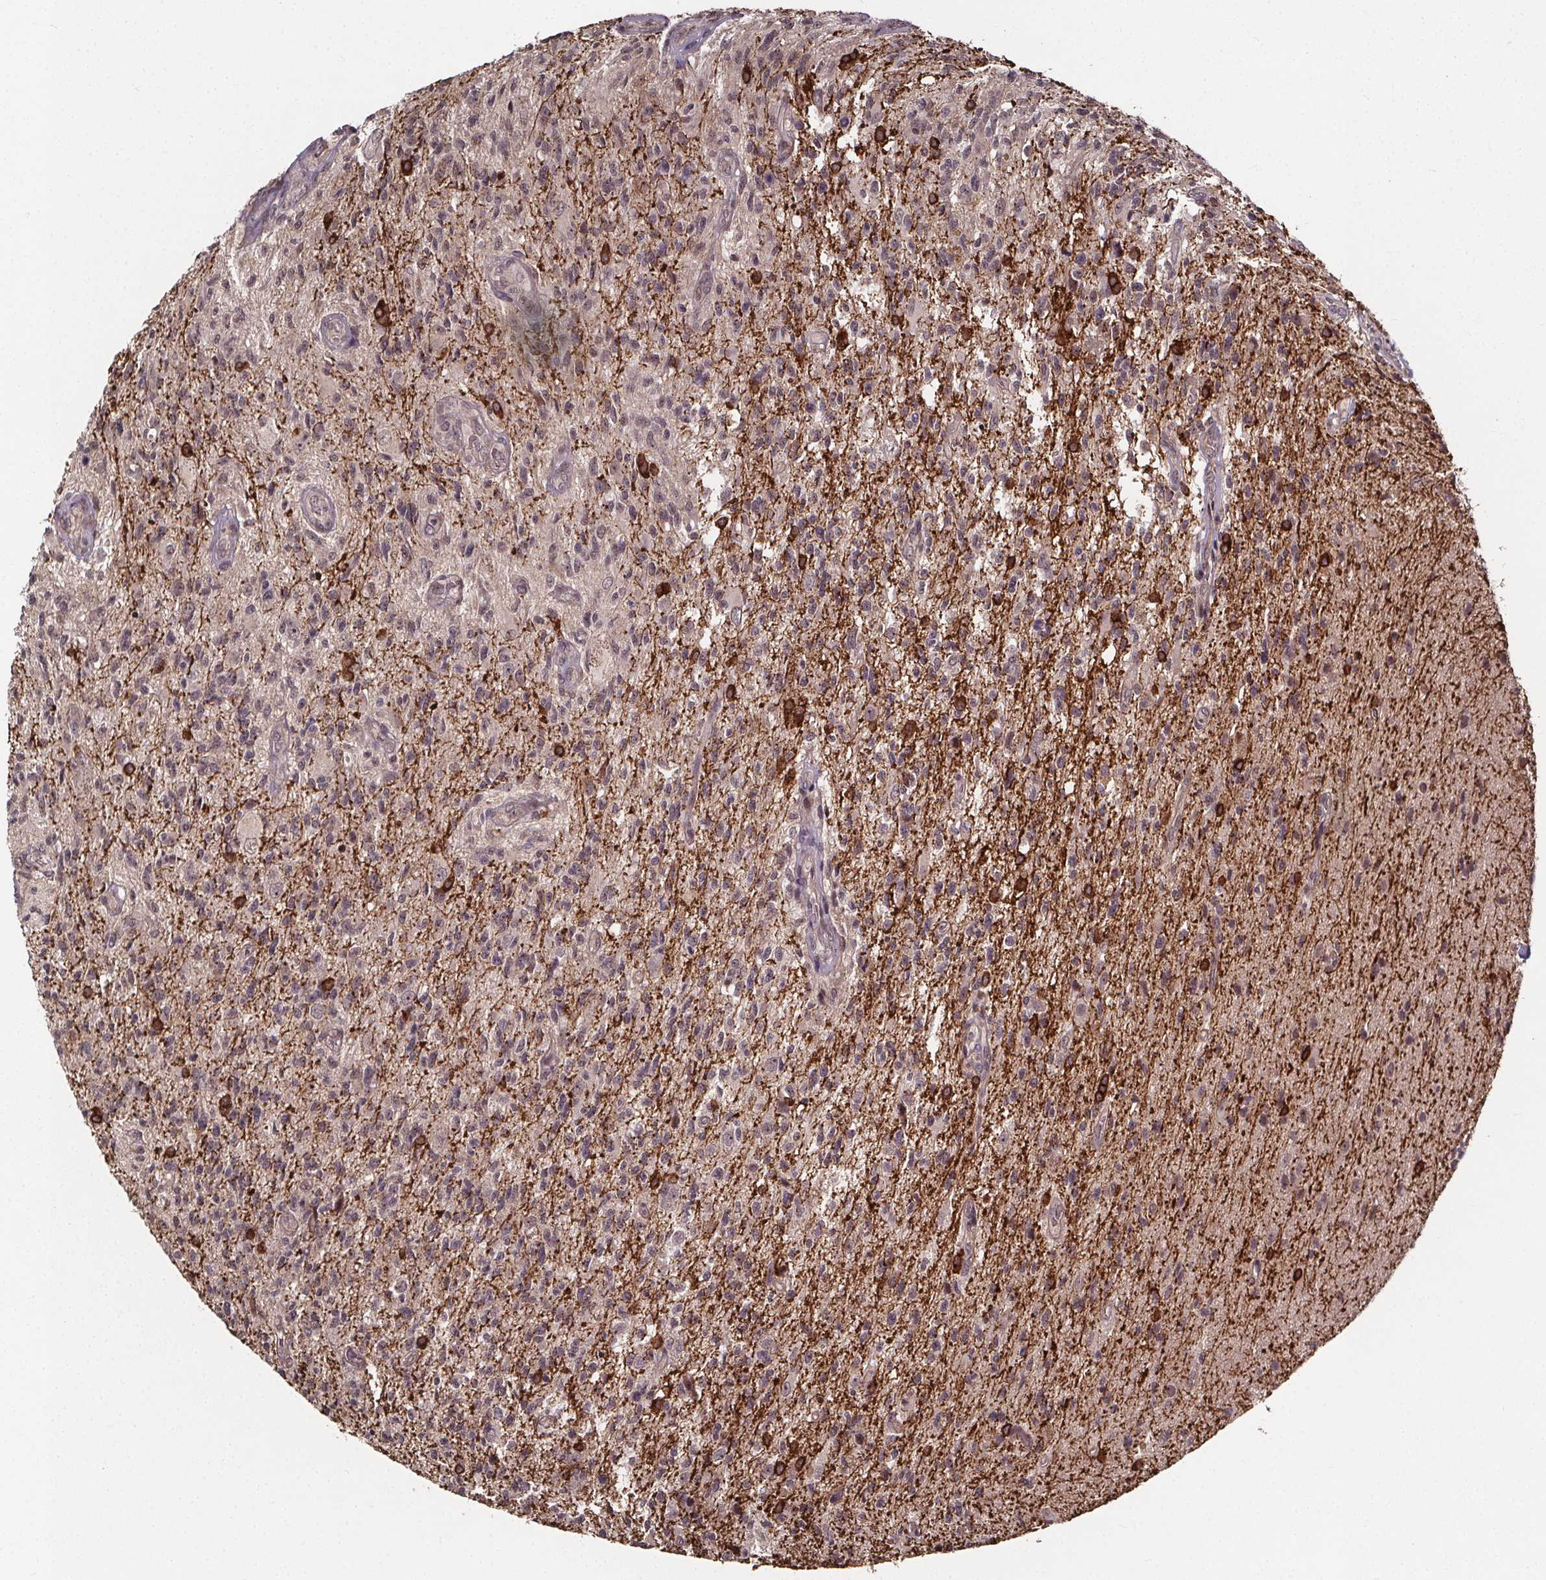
{"staining": {"intensity": "moderate", "quantity": "<25%", "location": "cytoplasmic/membranous"}, "tissue": "glioma", "cell_type": "Tumor cells", "image_type": "cancer", "snomed": [{"axis": "morphology", "description": "Glioma, malignant, High grade"}, {"axis": "topography", "description": "Brain"}], "caption": "DAB (3,3'-diaminobenzidine) immunohistochemical staining of malignant glioma (high-grade) exhibits moderate cytoplasmic/membranous protein positivity in about <25% of tumor cells.", "gene": "DDIT3", "patient": {"sex": "male", "age": 56}}